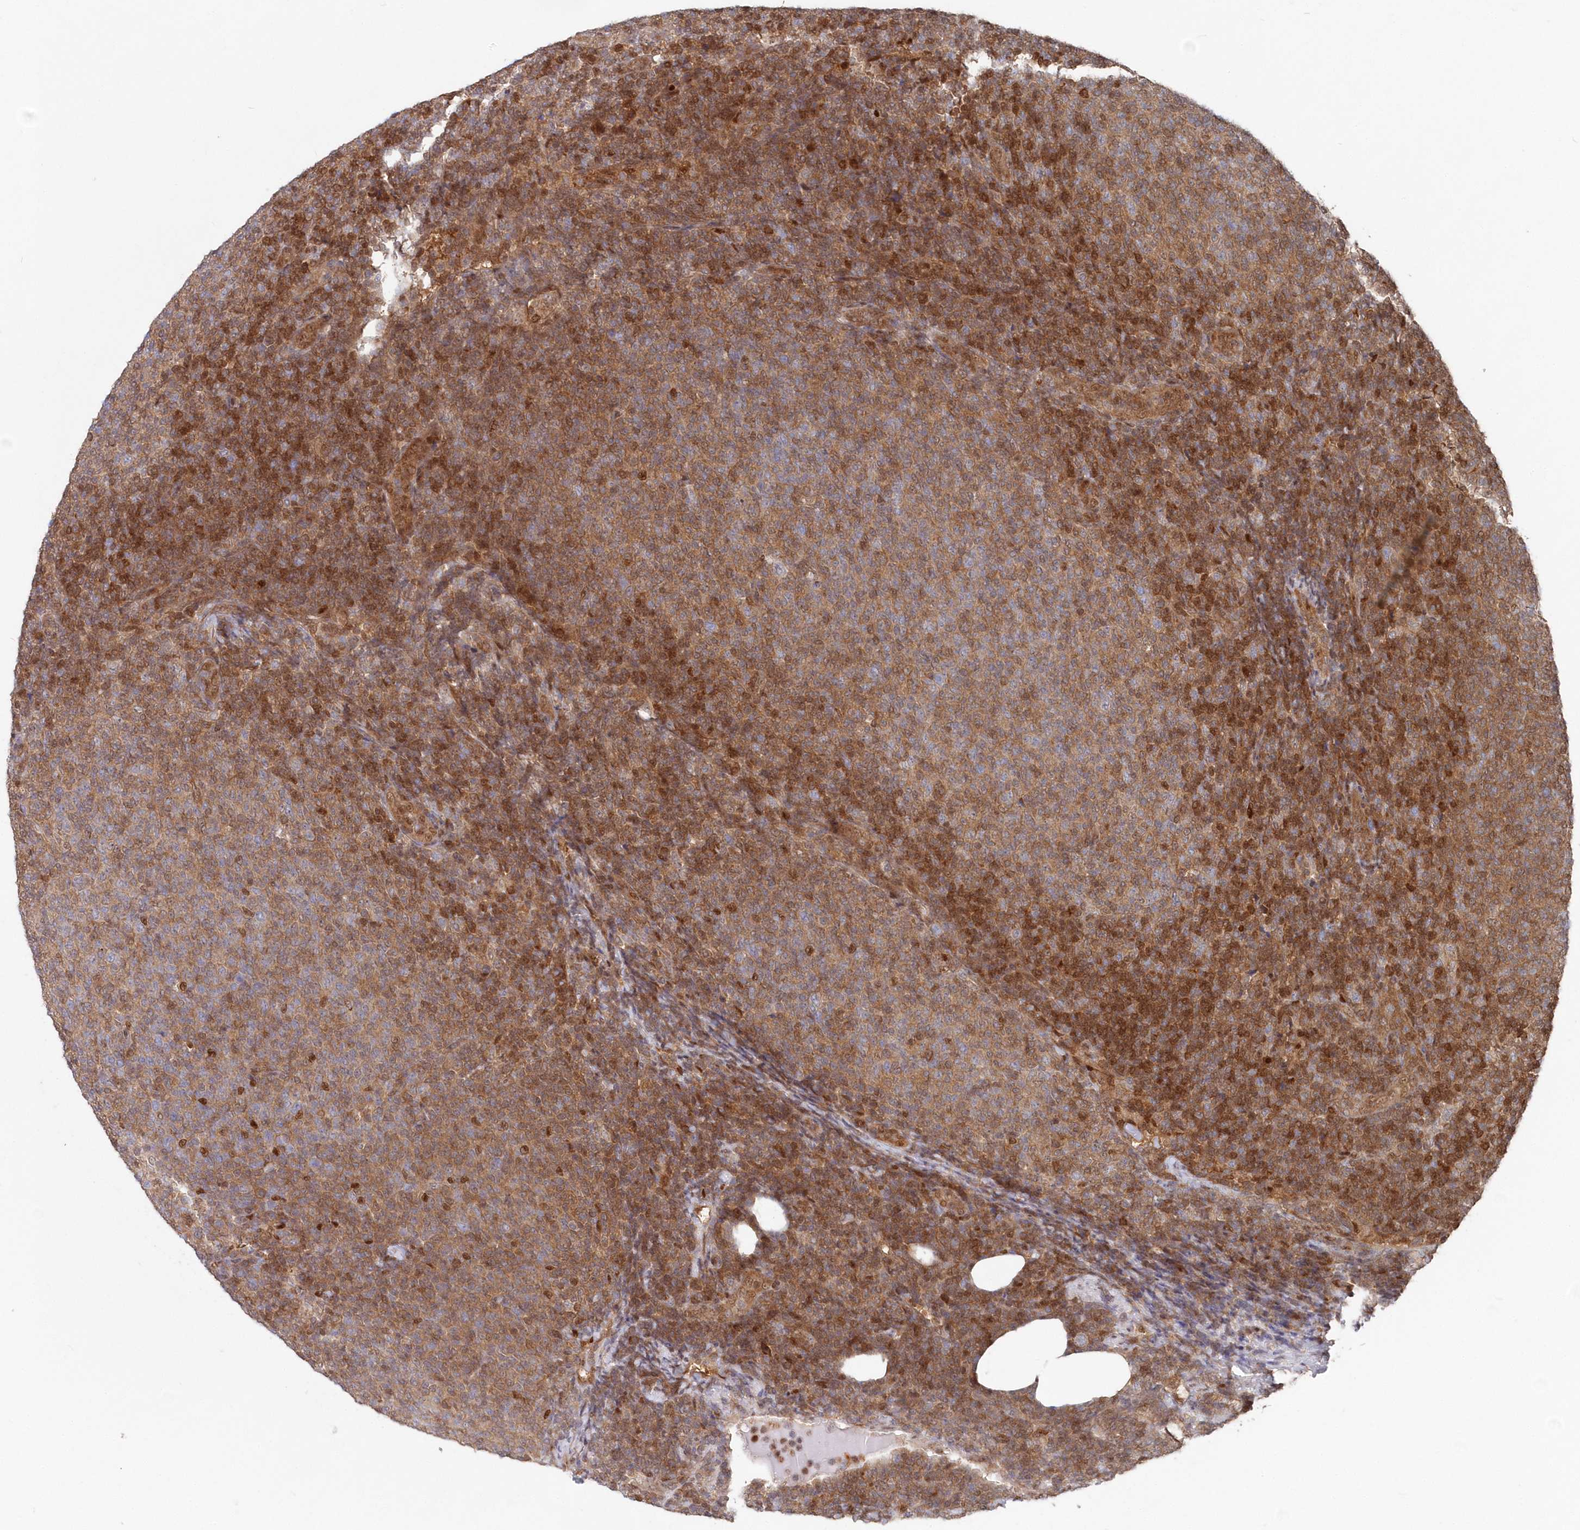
{"staining": {"intensity": "moderate", "quantity": "25%-75%", "location": "cytoplasmic/membranous"}, "tissue": "lymphoma", "cell_type": "Tumor cells", "image_type": "cancer", "snomed": [{"axis": "morphology", "description": "Malignant lymphoma, non-Hodgkin's type, Low grade"}, {"axis": "topography", "description": "Lymph node"}], "caption": "Lymphoma was stained to show a protein in brown. There is medium levels of moderate cytoplasmic/membranous expression in about 25%-75% of tumor cells.", "gene": "ABHD14B", "patient": {"sex": "male", "age": 66}}